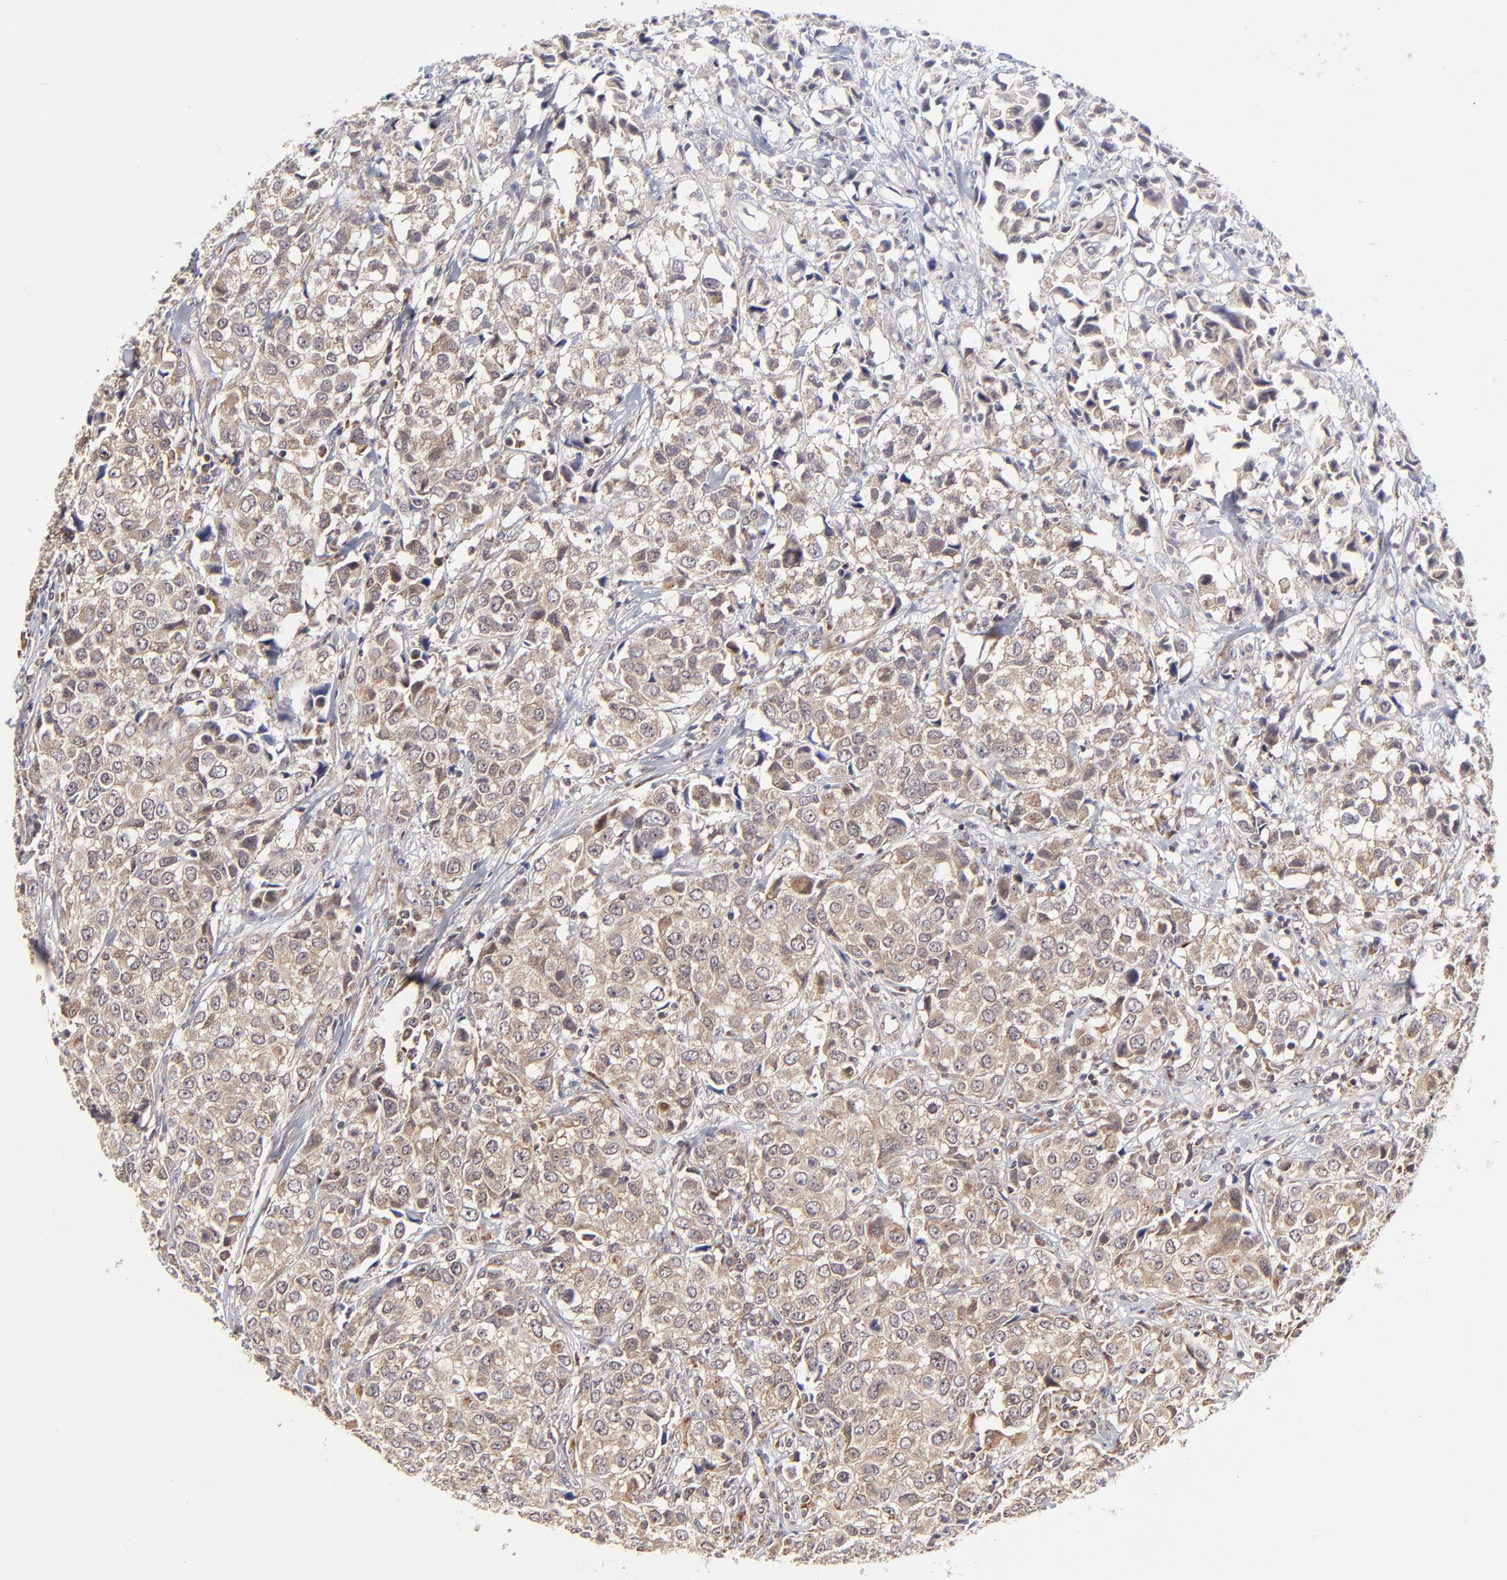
{"staining": {"intensity": "weak", "quantity": ">75%", "location": "cytoplasmic/membranous"}, "tissue": "urothelial cancer", "cell_type": "Tumor cells", "image_type": "cancer", "snomed": [{"axis": "morphology", "description": "Urothelial carcinoma, High grade"}, {"axis": "topography", "description": "Urinary bladder"}], "caption": "Urothelial cancer was stained to show a protein in brown. There is low levels of weak cytoplasmic/membranous staining in about >75% of tumor cells. The staining was performed using DAB (3,3'-diaminobenzidine), with brown indicating positive protein expression. Nuclei are stained blue with hematoxylin.", "gene": "MAP2K7", "patient": {"sex": "female", "age": 75}}